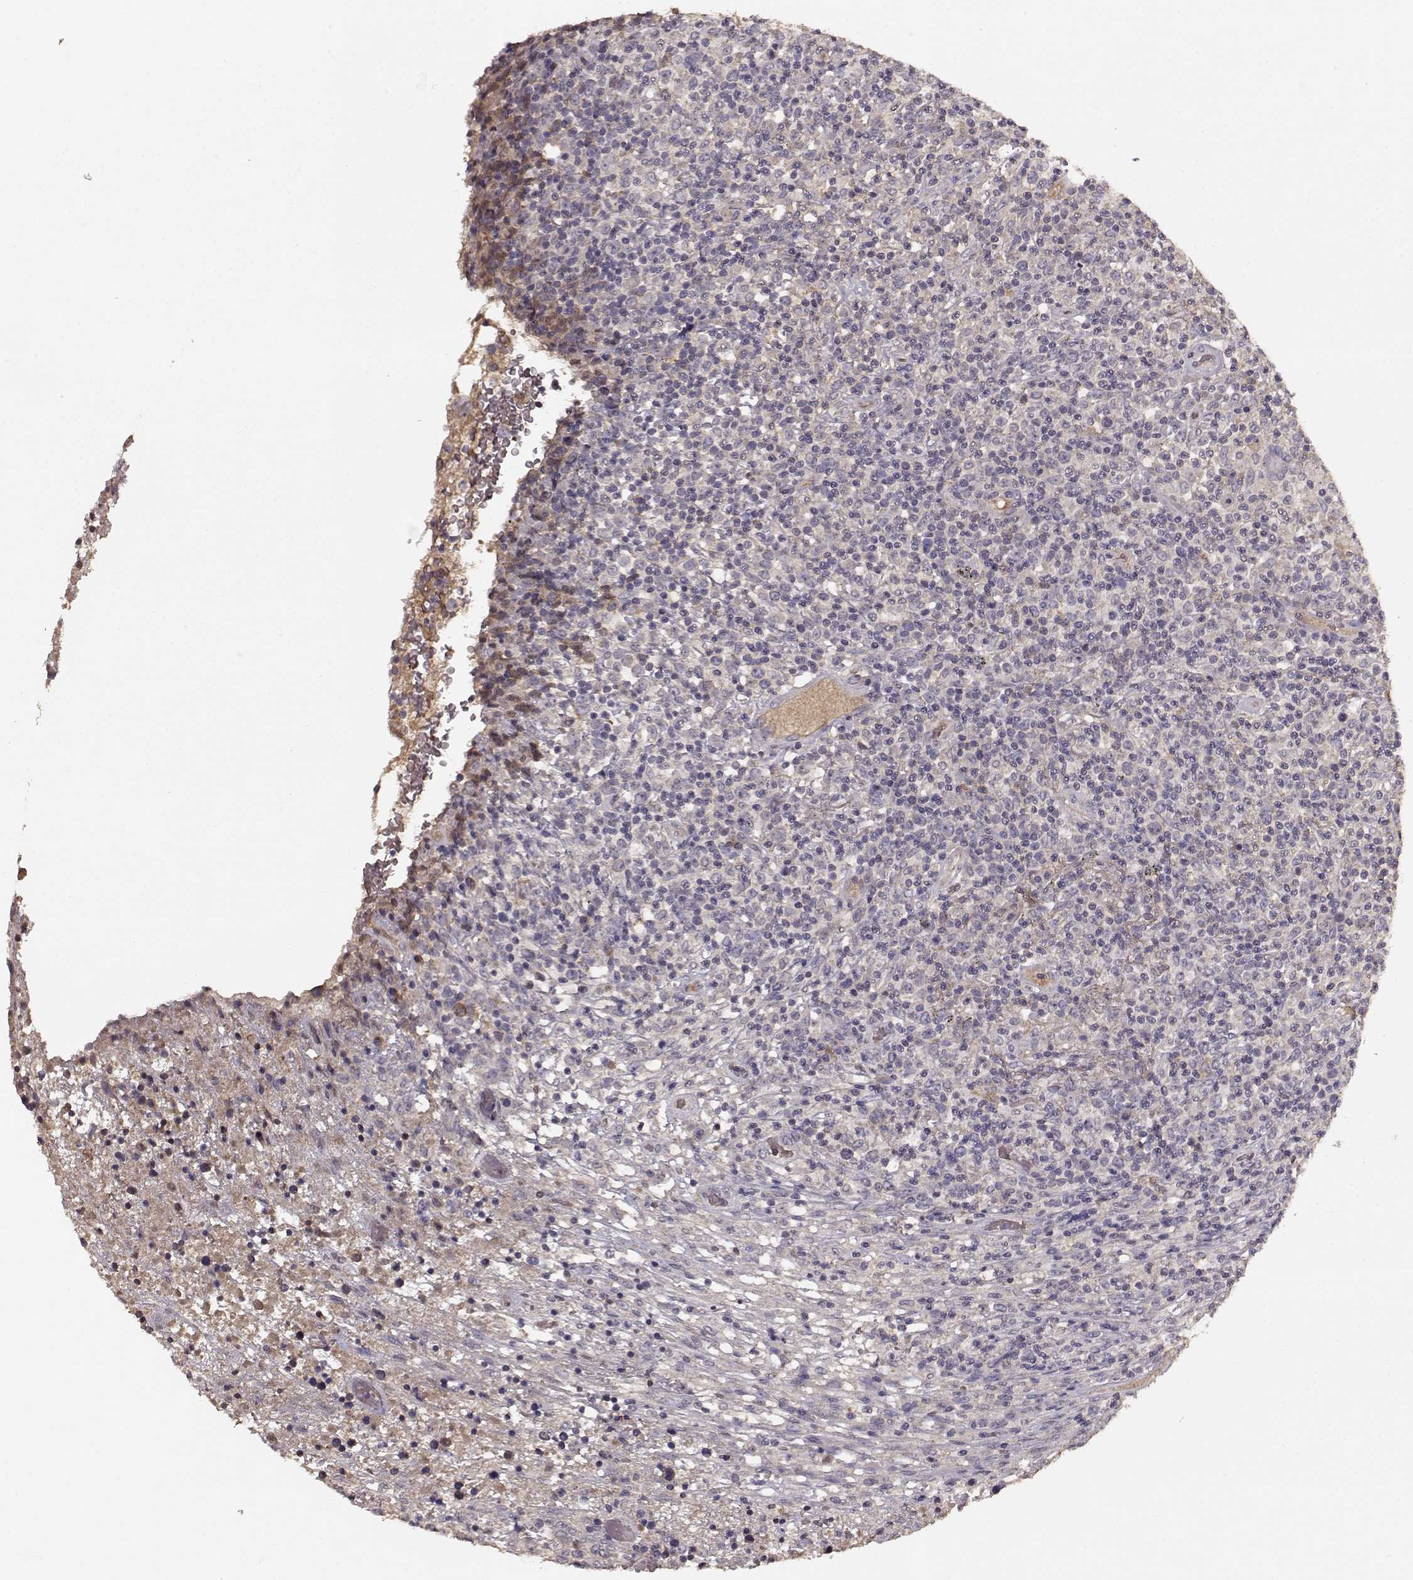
{"staining": {"intensity": "negative", "quantity": "none", "location": "none"}, "tissue": "lymphoma", "cell_type": "Tumor cells", "image_type": "cancer", "snomed": [{"axis": "morphology", "description": "Malignant lymphoma, non-Hodgkin's type, High grade"}, {"axis": "topography", "description": "Lung"}], "caption": "A histopathology image of high-grade malignant lymphoma, non-Hodgkin's type stained for a protein displays no brown staining in tumor cells.", "gene": "PMCH", "patient": {"sex": "male", "age": 79}}